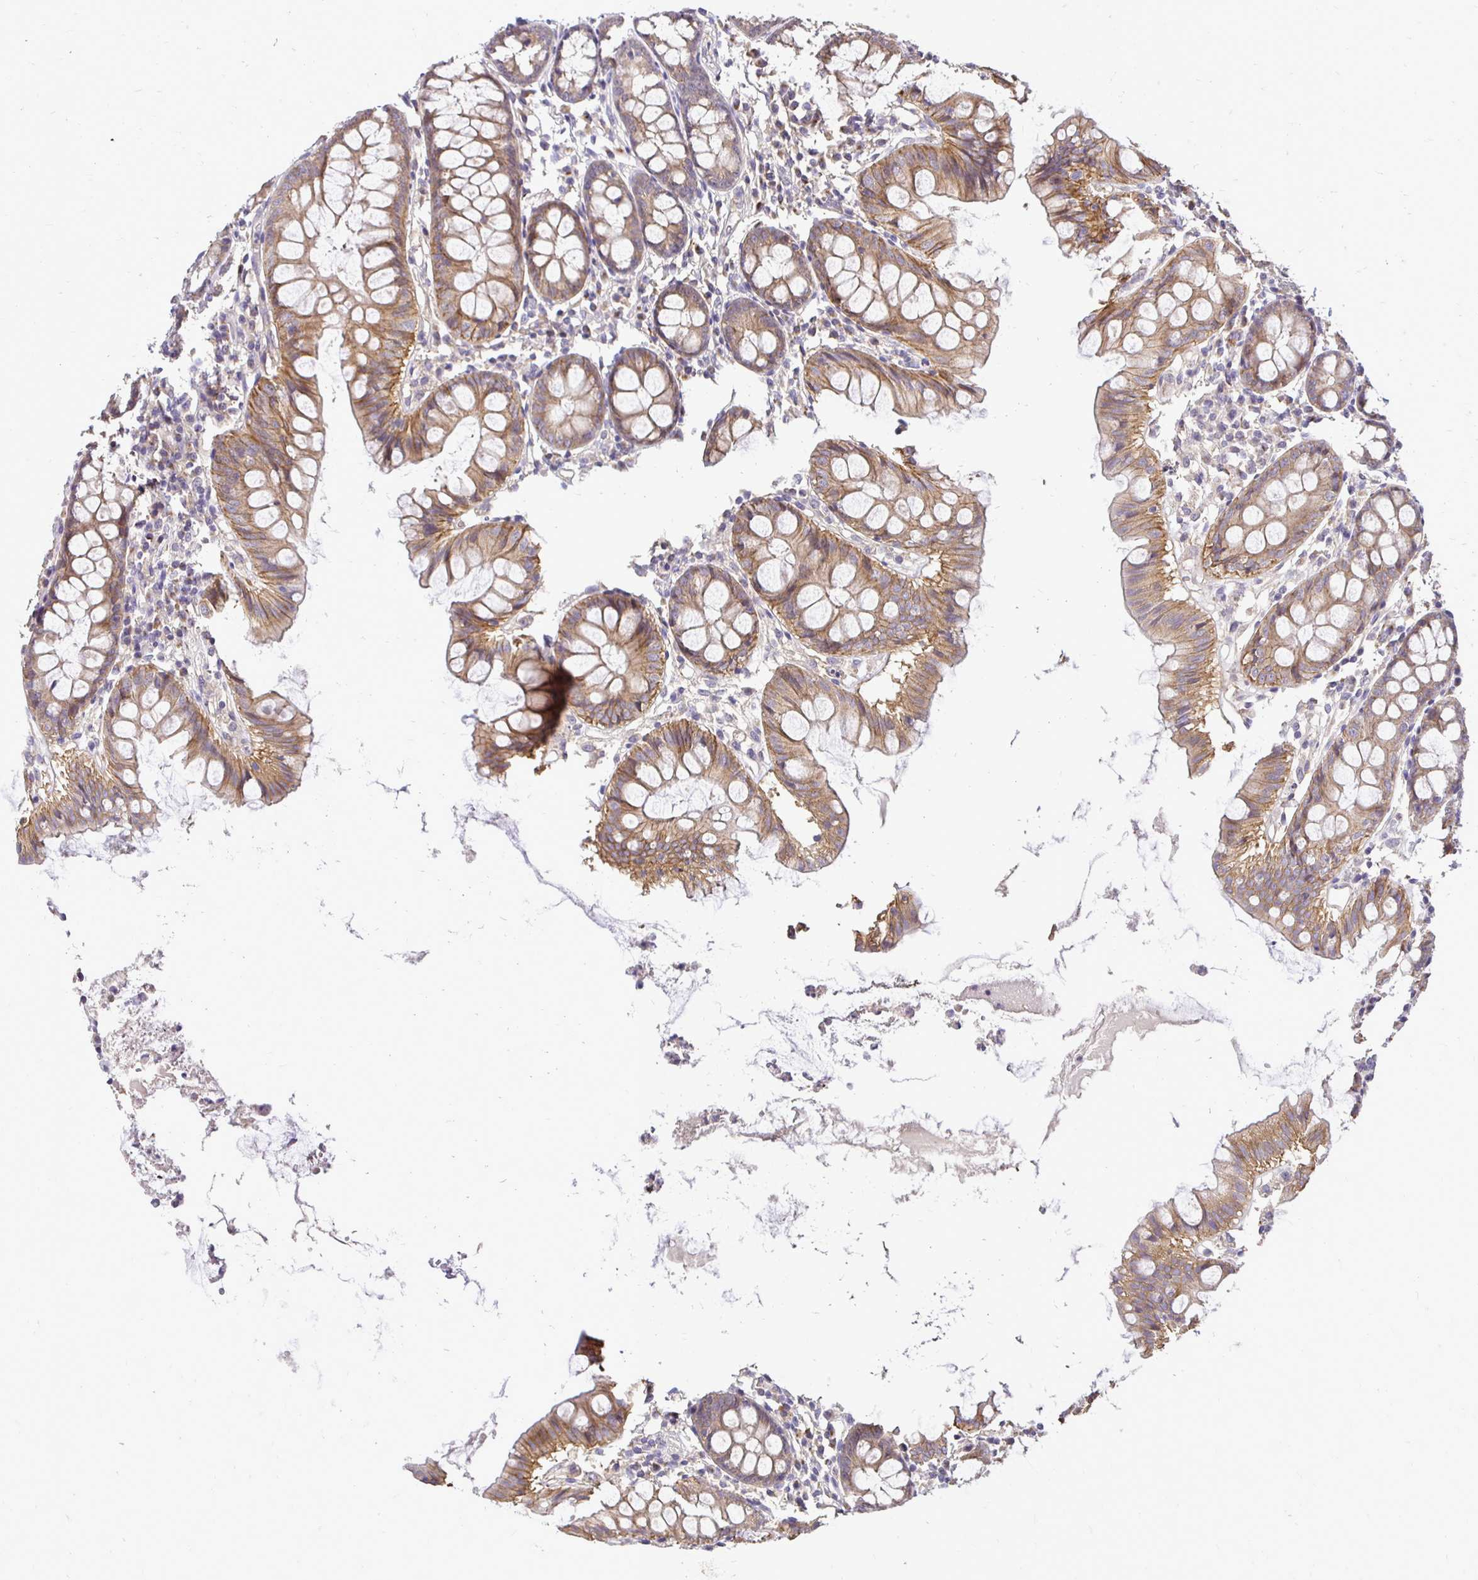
{"staining": {"intensity": "negative", "quantity": "none", "location": "none"}, "tissue": "colon", "cell_type": "Endothelial cells", "image_type": "normal", "snomed": [{"axis": "morphology", "description": "Normal tissue, NOS"}, {"axis": "topography", "description": "Colon"}], "caption": "DAB immunohistochemical staining of unremarkable human colon displays no significant expression in endothelial cells.", "gene": "SLC9A1", "patient": {"sex": "female", "age": 84}}